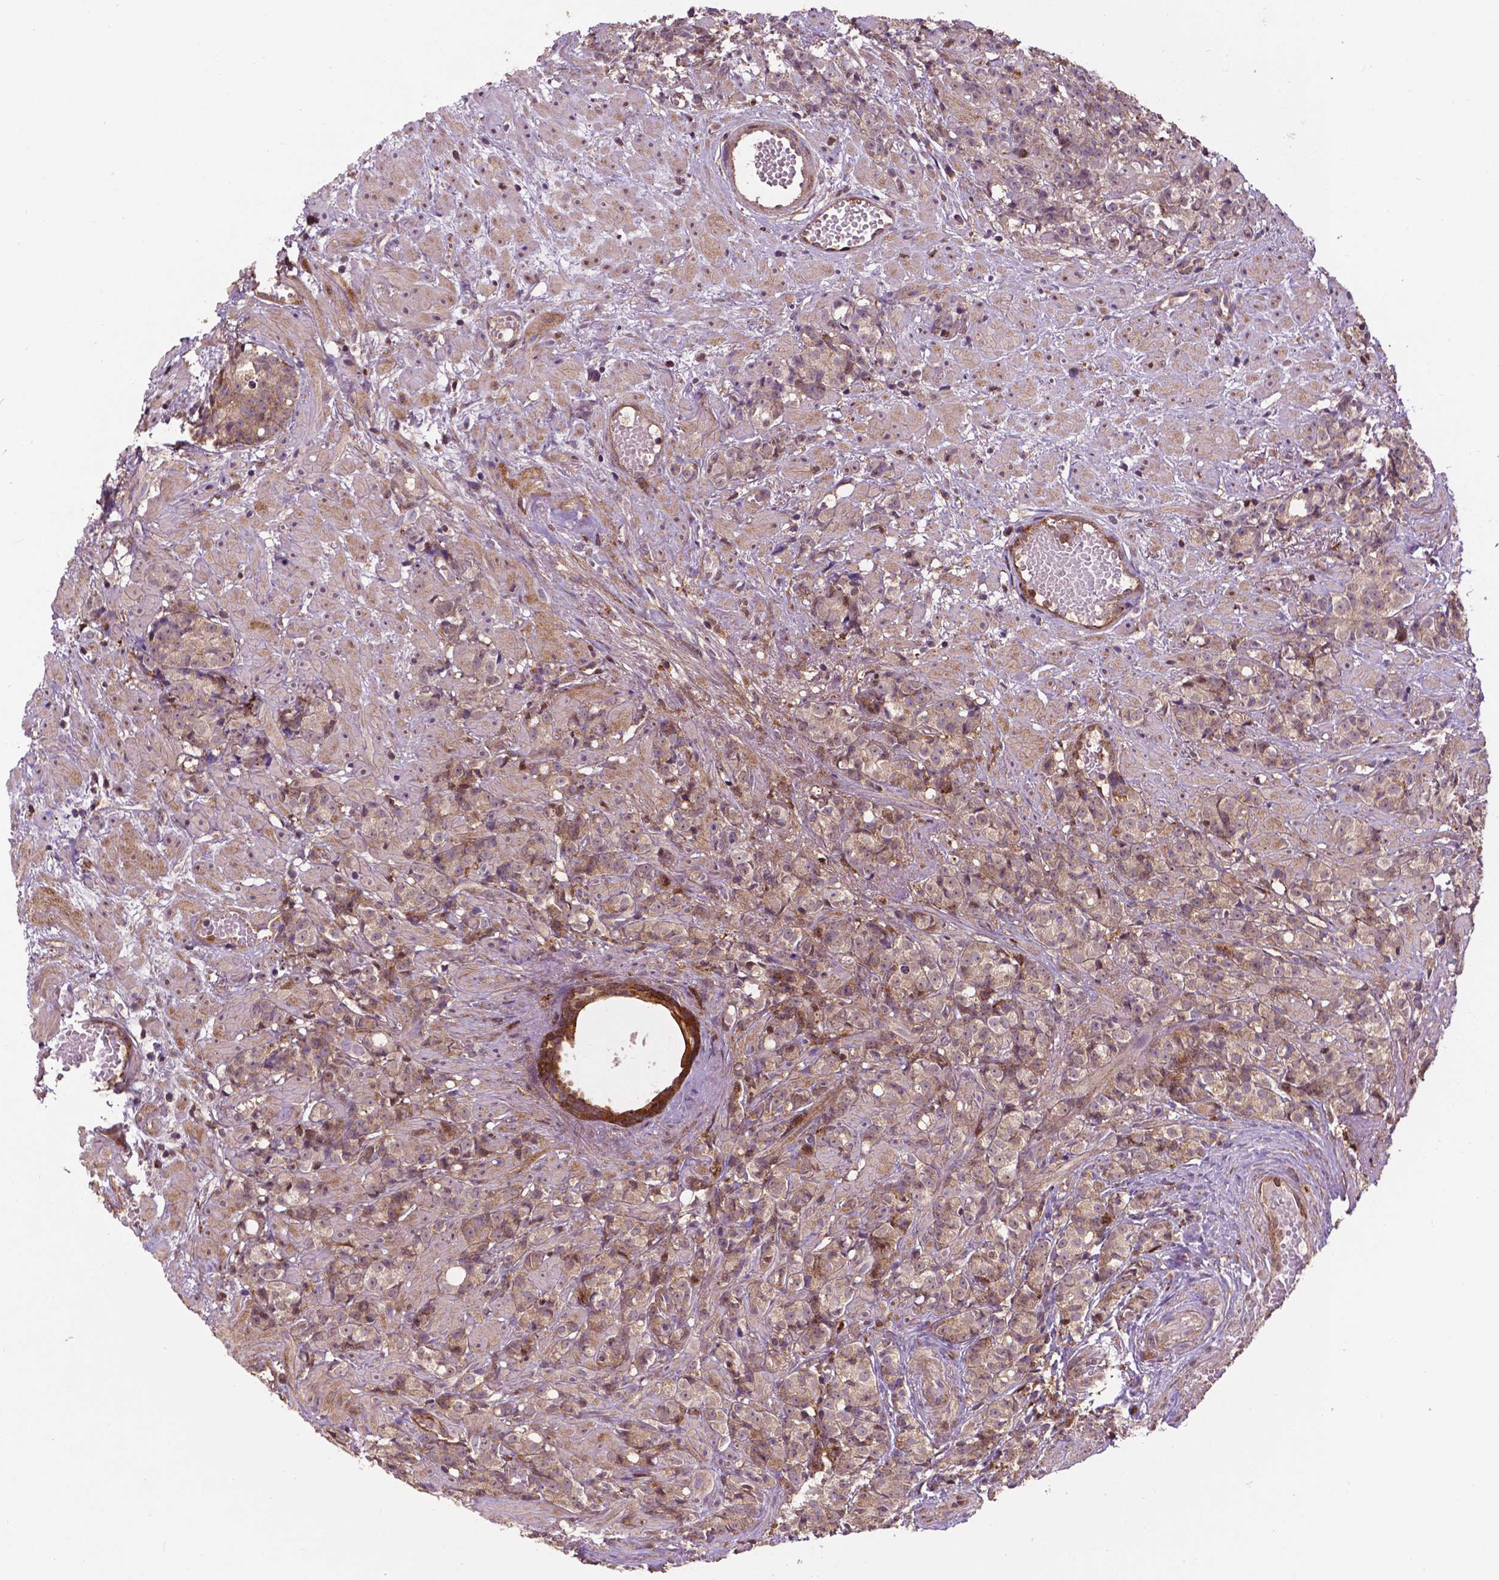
{"staining": {"intensity": "weak", "quantity": "<25%", "location": "cytoplasmic/membranous"}, "tissue": "prostate cancer", "cell_type": "Tumor cells", "image_type": "cancer", "snomed": [{"axis": "morphology", "description": "Adenocarcinoma, High grade"}, {"axis": "topography", "description": "Prostate"}], "caption": "An IHC micrograph of prostate cancer (adenocarcinoma (high-grade)) is shown. There is no staining in tumor cells of prostate cancer (adenocarcinoma (high-grade)).", "gene": "SMAD3", "patient": {"sex": "male", "age": 81}}